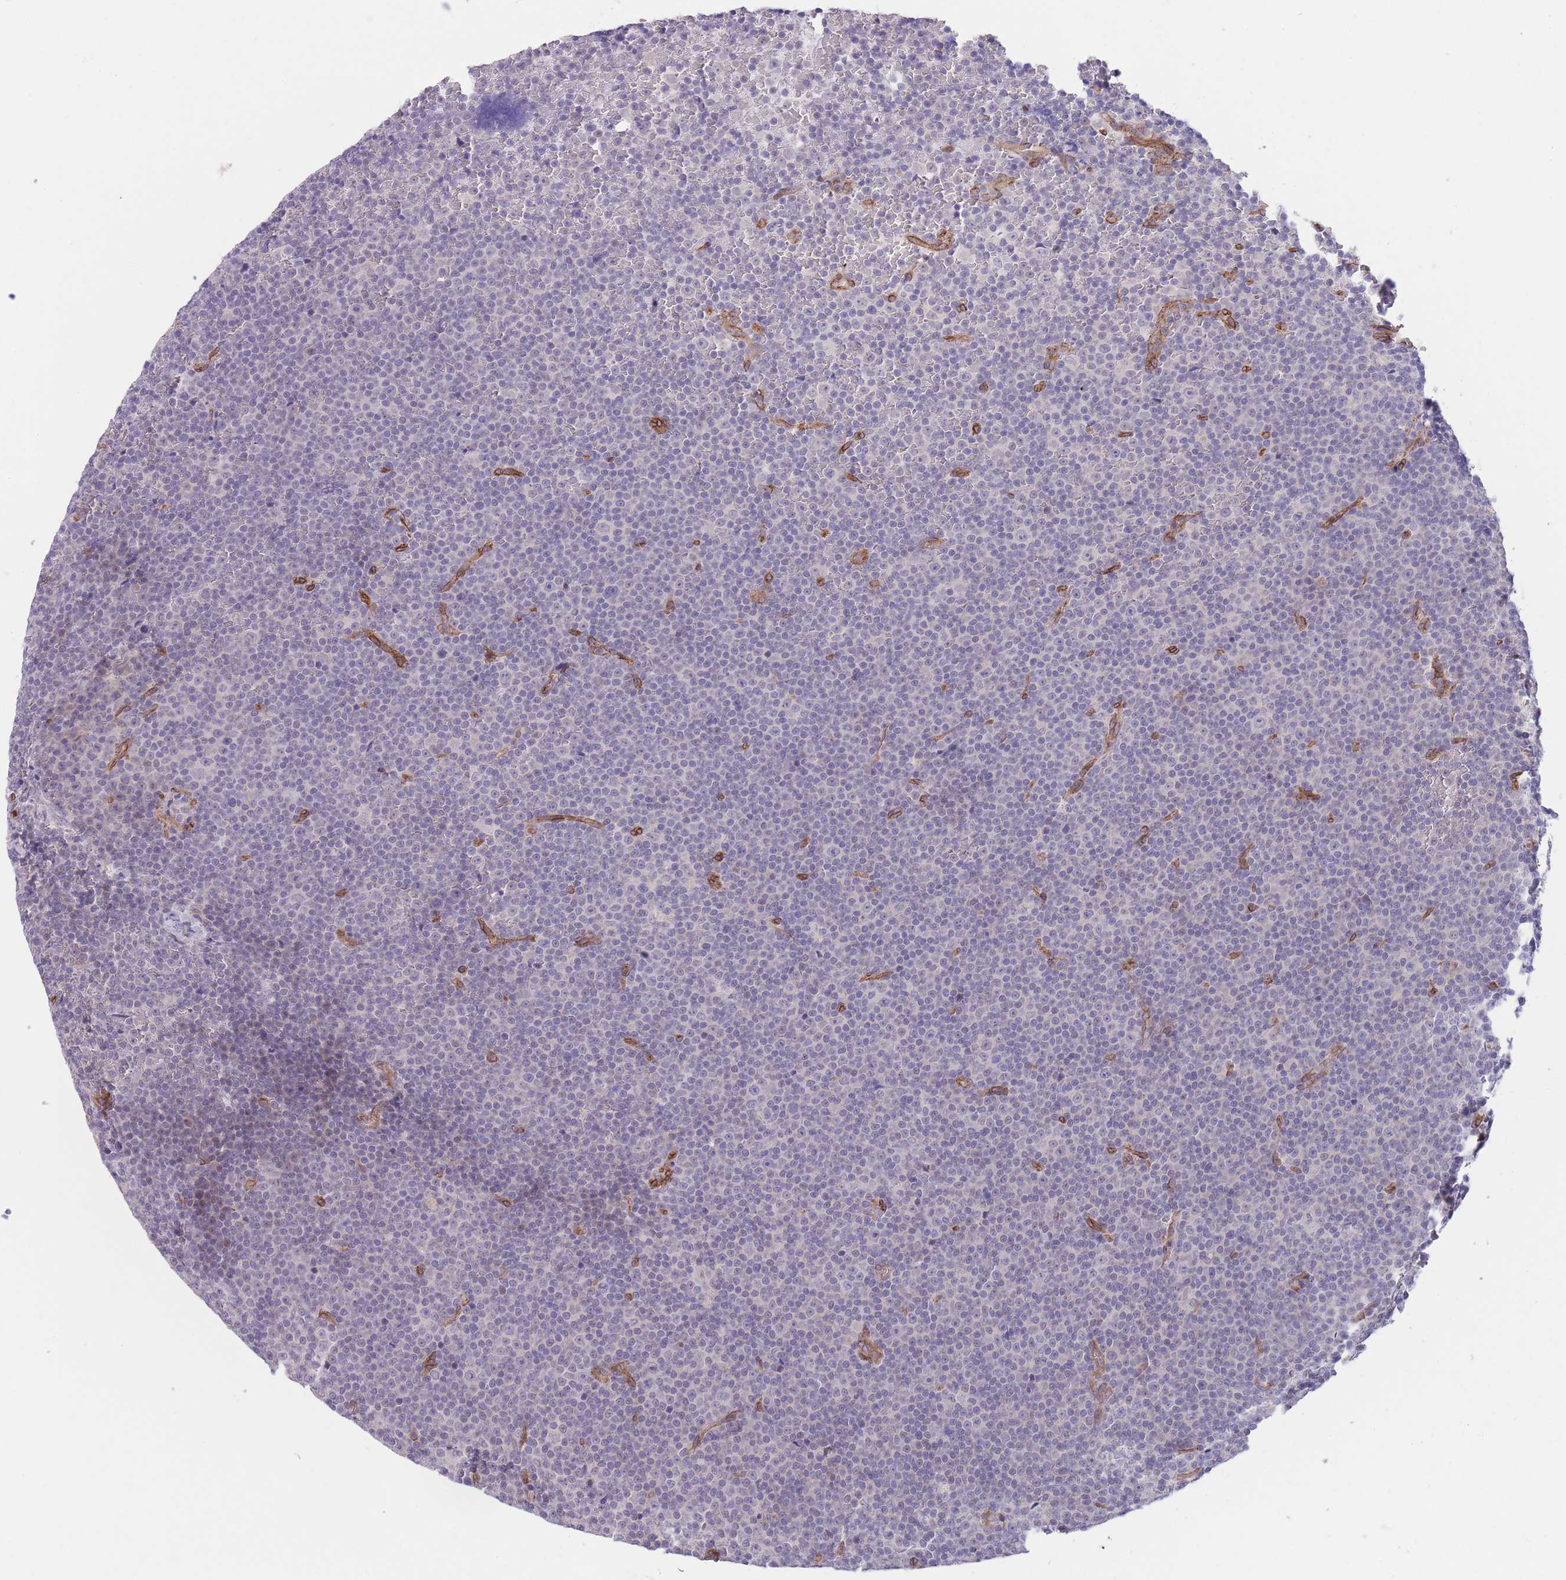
{"staining": {"intensity": "negative", "quantity": "none", "location": "none"}, "tissue": "lymphoma", "cell_type": "Tumor cells", "image_type": "cancer", "snomed": [{"axis": "morphology", "description": "Malignant lymphoma, non-Hodgkin's type, Low grade"}, {"axis": "topography", "description": "Lymph node"}], "caption": "IHC image of neoplastic tissue: human low-grade malignant lymphoma, non-Hodgkin's type stained with DAB shows no significant protein staining in tumor cells.", "gene": "QTRT1", "patient": {"sex": "female", "age": 67}}